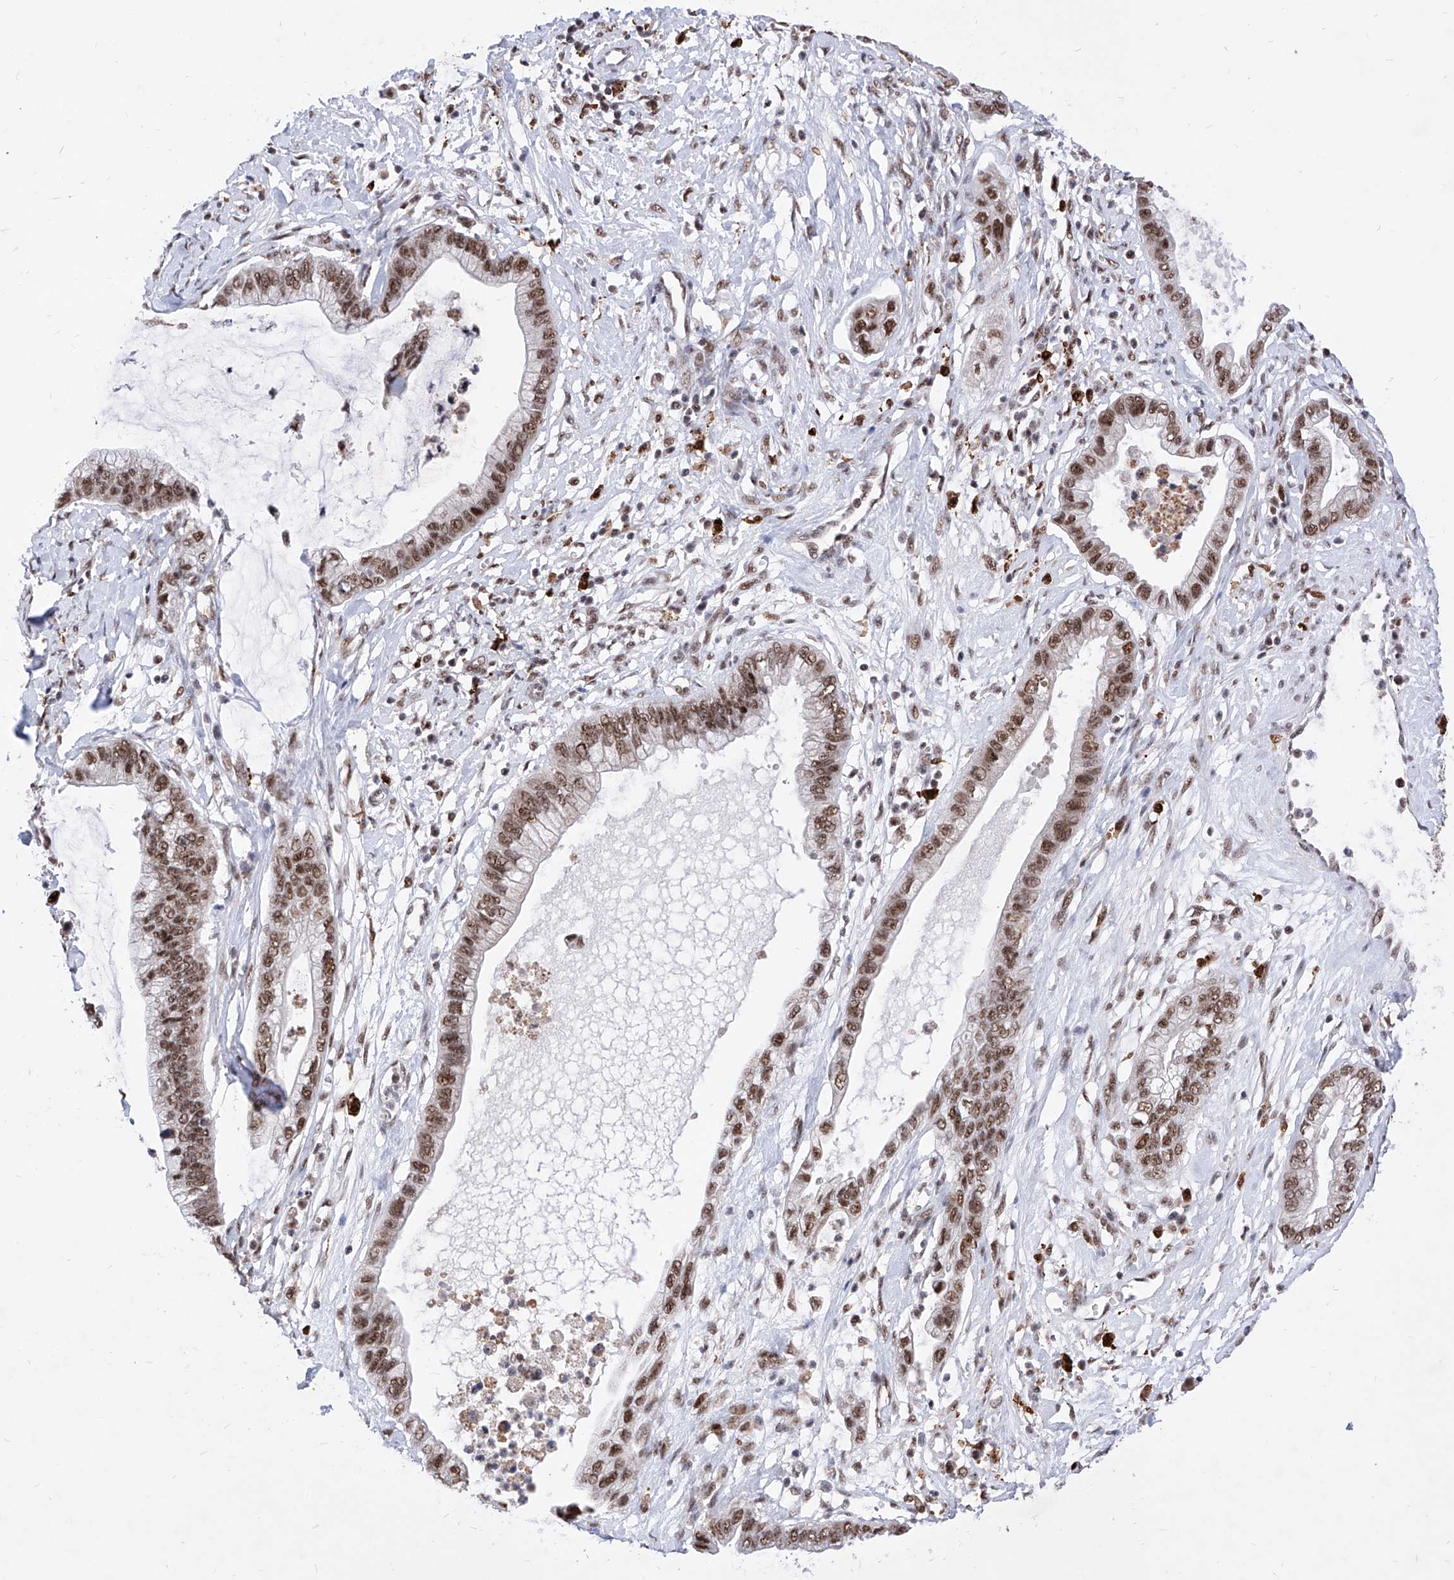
{"staining": {"intensity": "moderate", "quantity": ">75%", "location": "nuclear"}, "tissue": "cervical cancer", "cell_type": "Tumor cells", "image_type": "cancer", "snomed": [{"axis": "morphology", "description": "Adenocarcinoma, NOS"}, {"axis": "topography", "description": "Cervix"}], "caption": "Tumor cells display medium levels of moderate nuclear staining in approximately >75% of cells in cervical adenocarcinoma.", "gene": "PHF5A", "patient": {"sex": "female", "age": 44}}